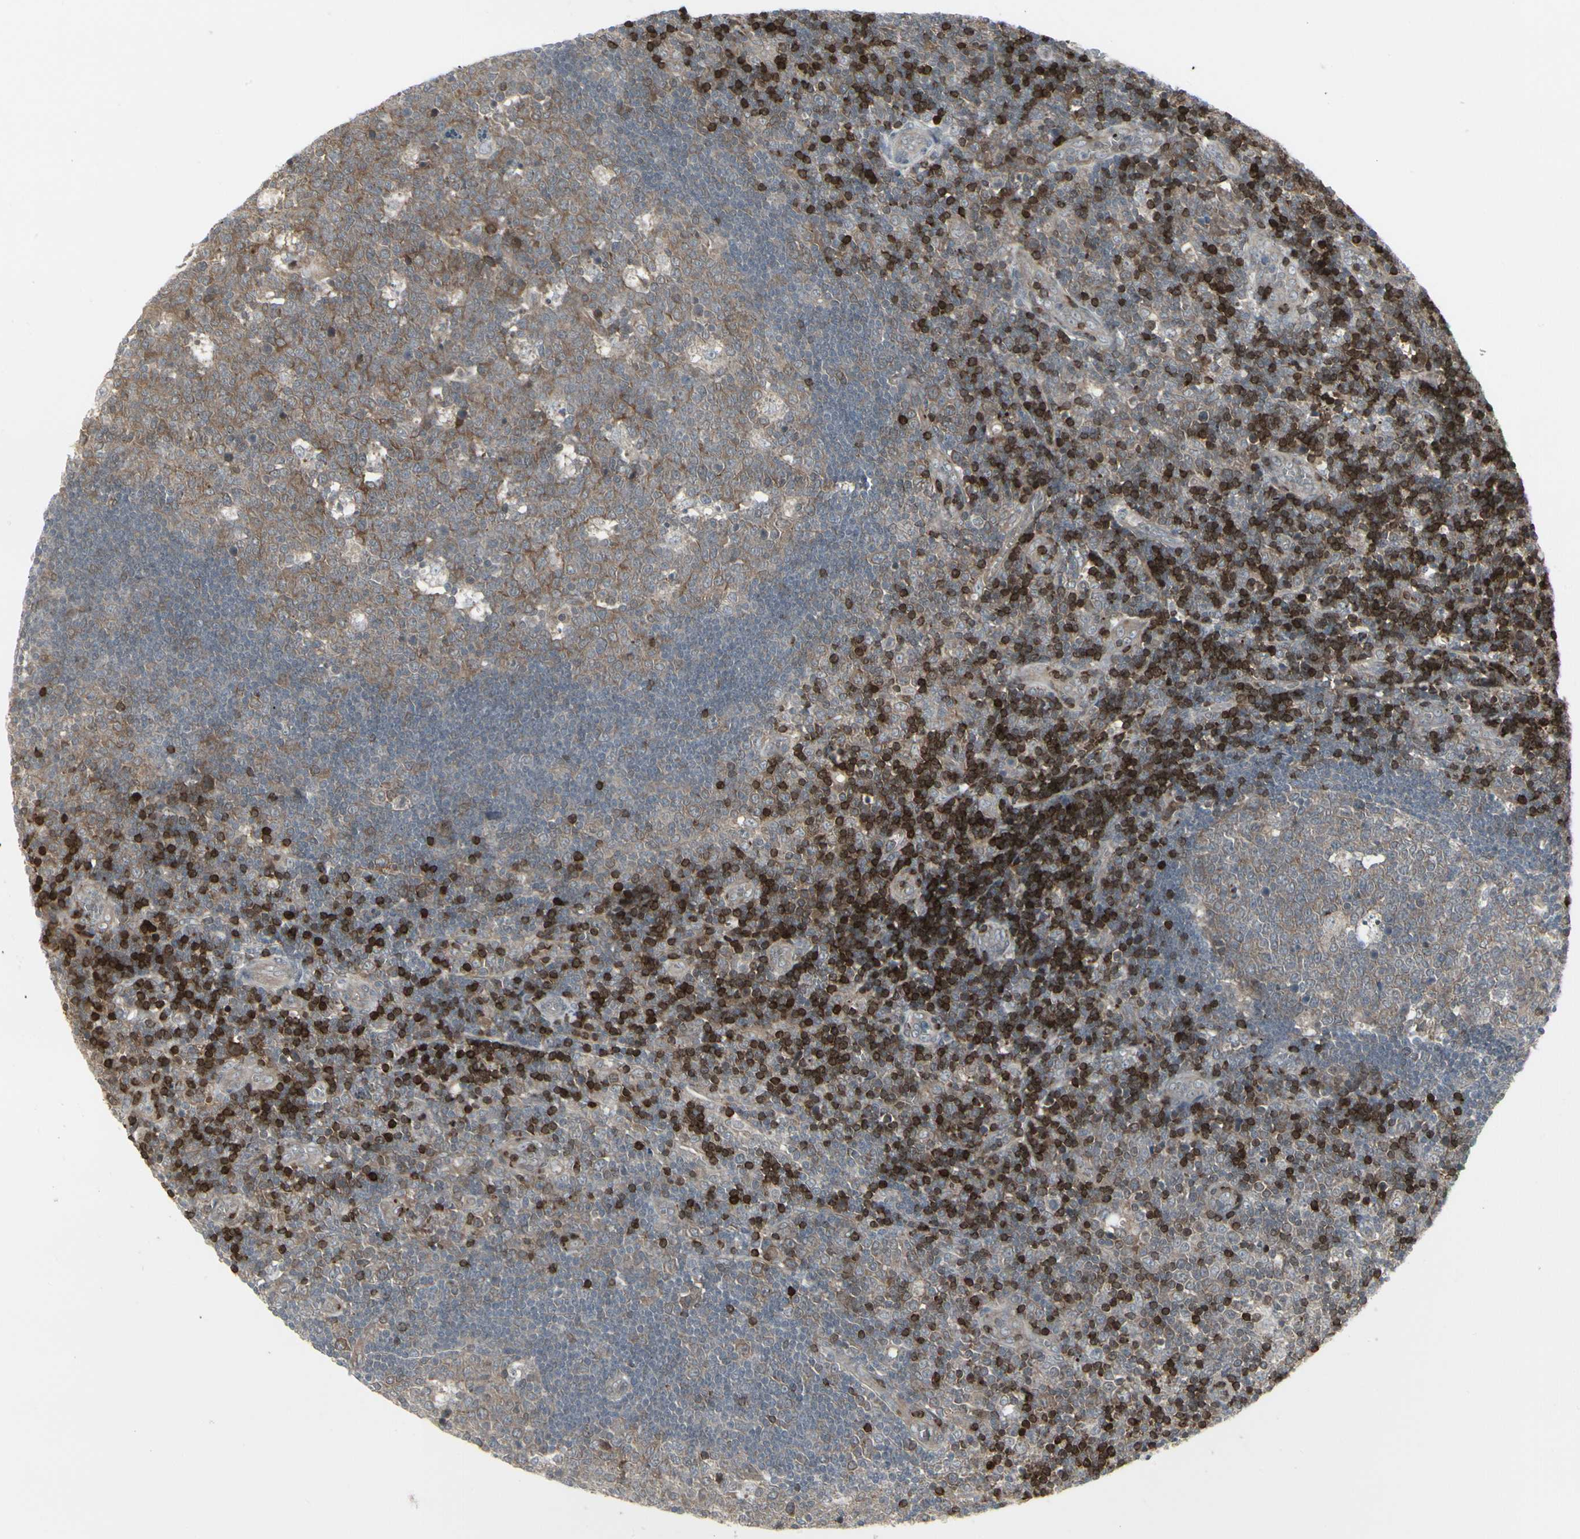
{"staining": {"intensity": "moderate", "quantity": ">75%", "location": "cytoplasmic/membranous"}, "tissue": "lymph node", "cell_type": "Germinal center cells", "image_type": "normal", "snomed": [{"axis": "morphology", "description": "Normal tissue, NOS"}, {"axis": "topography", "description": "Lymph node"}, {"axis": "topography", "description": "Salivary gland"}], "caption": "Protein expression analysis of benign lymph node displays moderate cytoplasmic/membranous positivity in approximately >75% of germinal center cells. The staining was performed using DAB to visualize the protein expression in brown, while the nuclei were stained in blue with hematoxylin (Magnification: 20x).", "gene": "IGFBP6", "patient": {"sex": "male", "age": 8}}